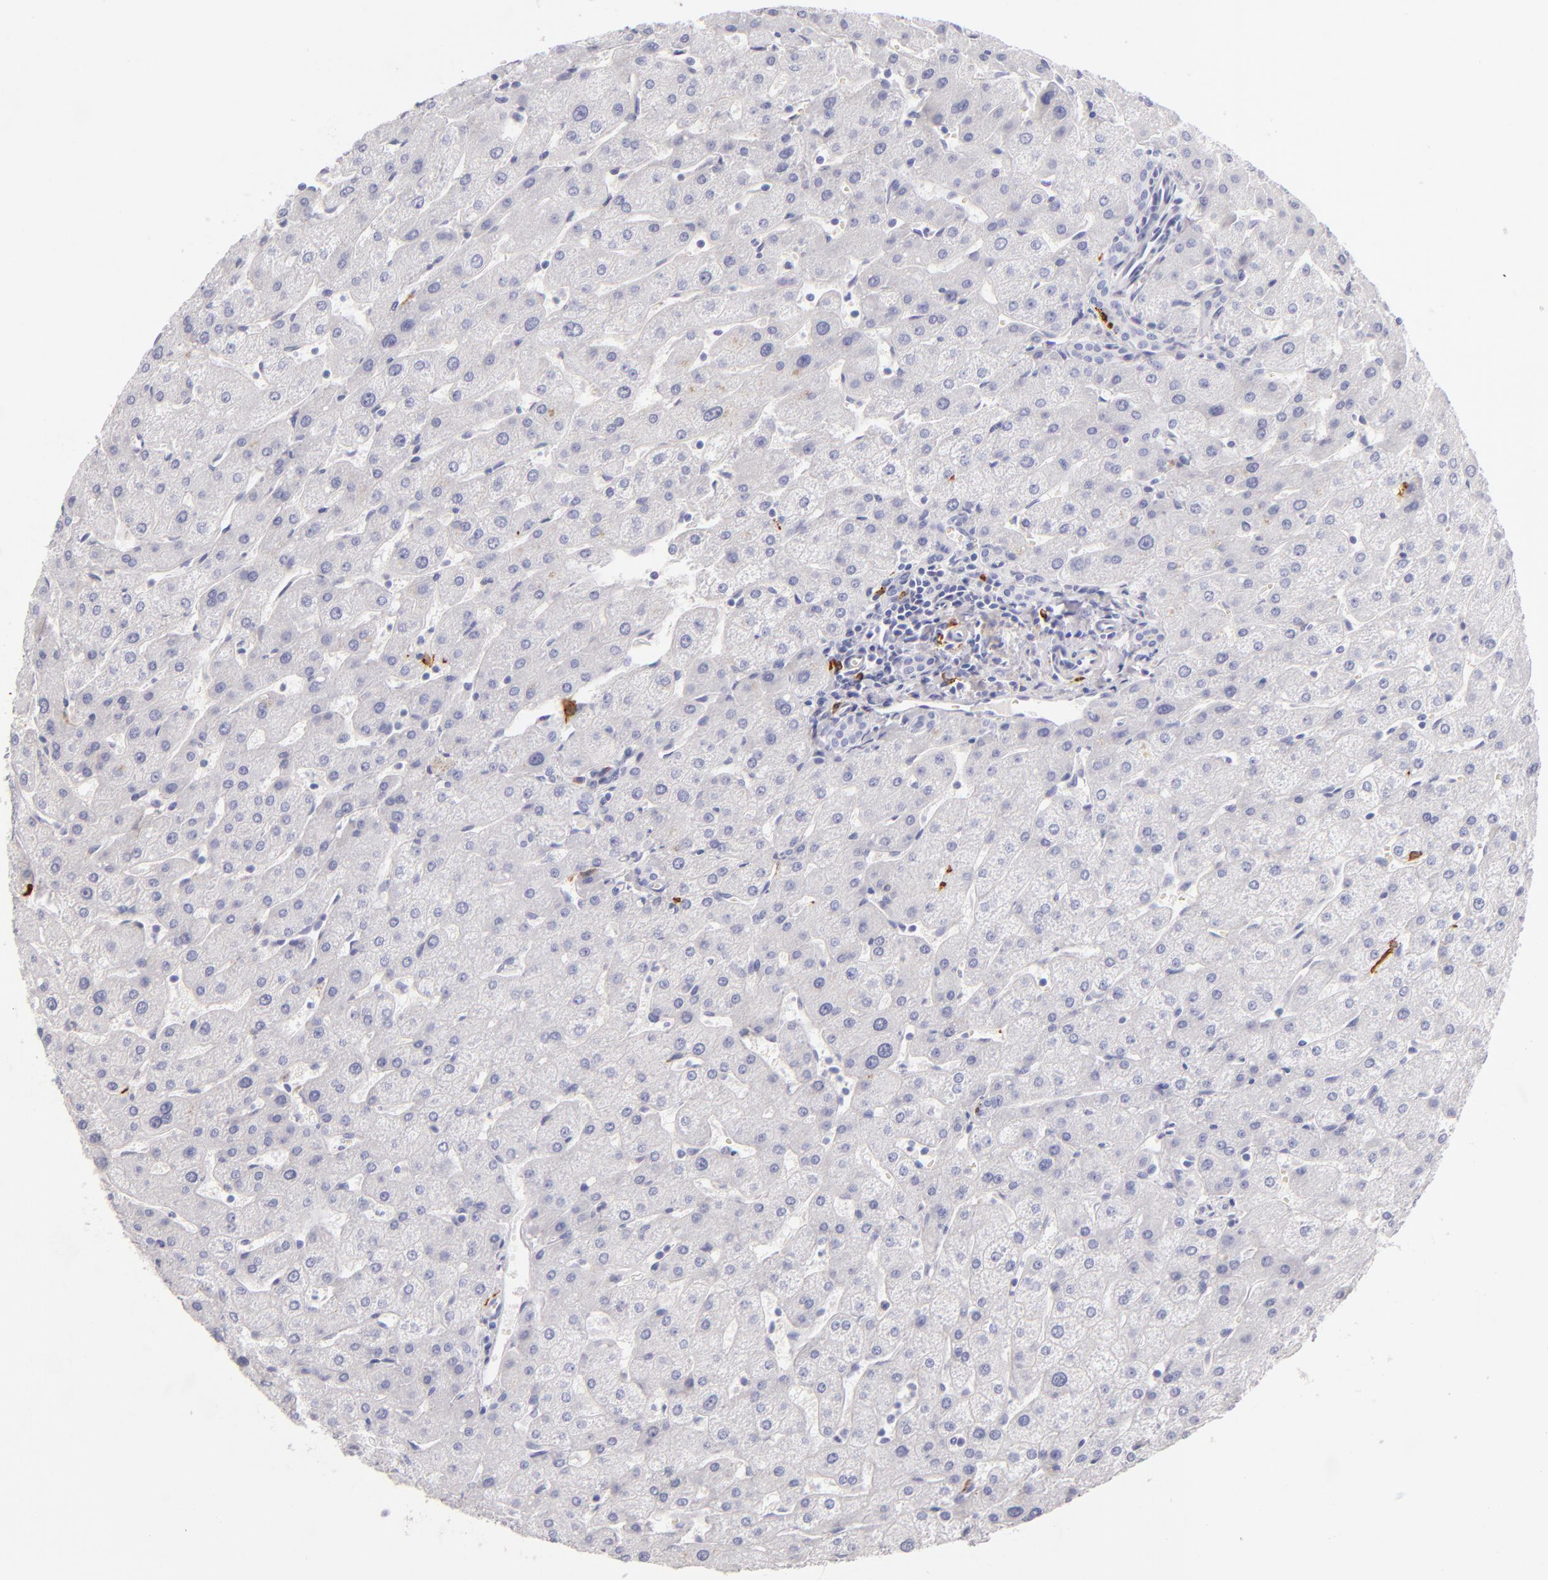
{"staining": {"intensity": "negative", "quantity": "none", "location": "none"}, "tissue": "liver", "cell_type": "Cholangiocytes", "image_type": "normal", "snomed": [{"axis": "morphology", "description": "Normal tissue, NOS"}, {"axis": "topography", "description": "Liver"}], "caption": "Histopathology image shows no protein positivity in cholangiocytes of benign liver. The staining is performed using DAB brown chromogen with nuclei counter-stained in using hematoxylin.", "gene": "CD207", "patient": {"sex": "male", "age": 67}}